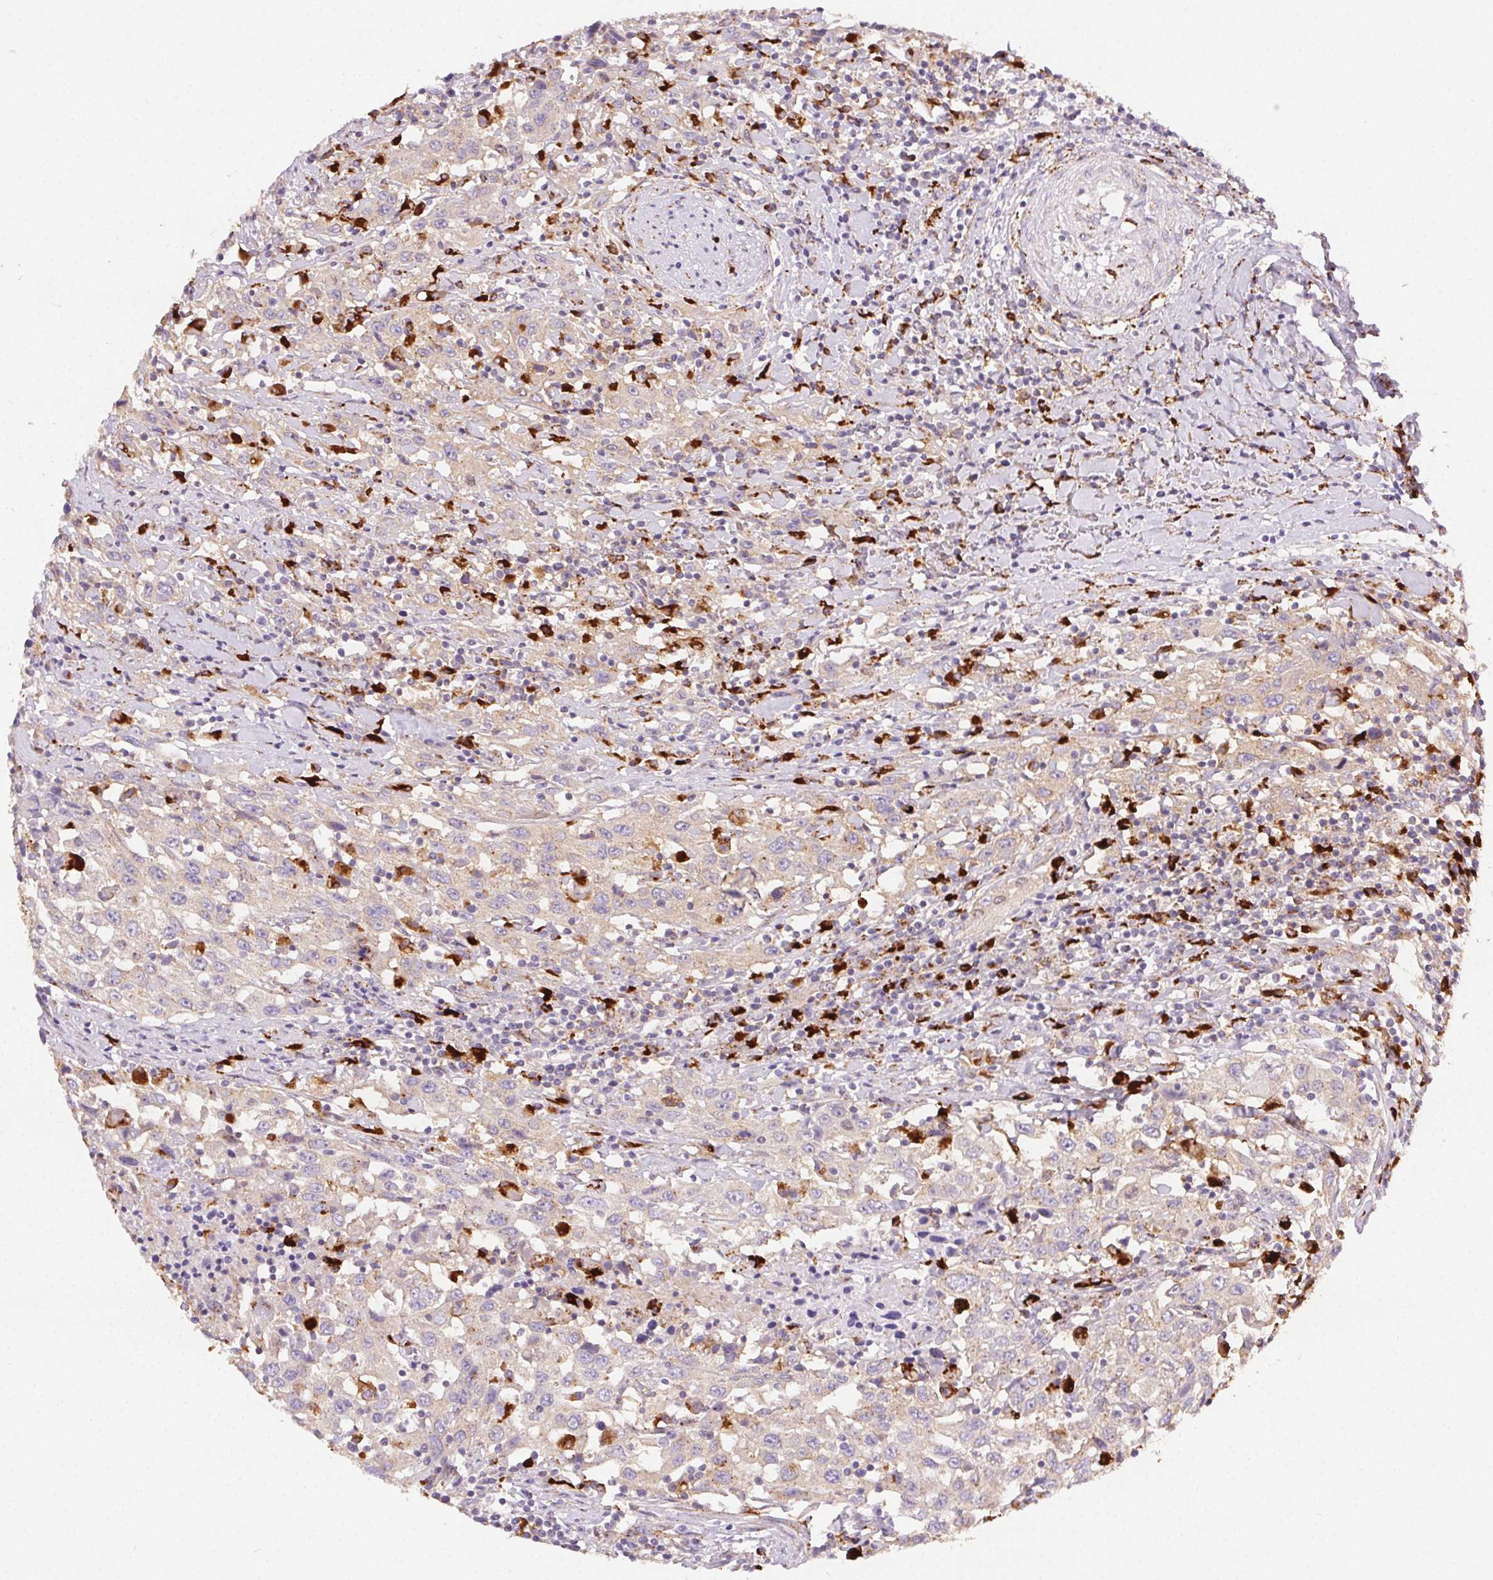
{"staining": {"intensity": "negative", "quantity": "none", "location": "none"}, "tissue": "urothelial cancer", "cell_type": "Tumor cells", "image_type": "cancer", "snomed": [{"axis": "morphology", "description": "Urothelial carcinoma, High grade"}, {"axis": "topography", "description": "Urinary bladder"}], "caption": "Immunohistochemistry histopathology image of human urothelial carcinoma (high-grade) stained for a protein (brown), which demonstrates no positivity in tumor cells.", "gene": "SCPEP1", "patient": {"sex": "male", "age": 61}}